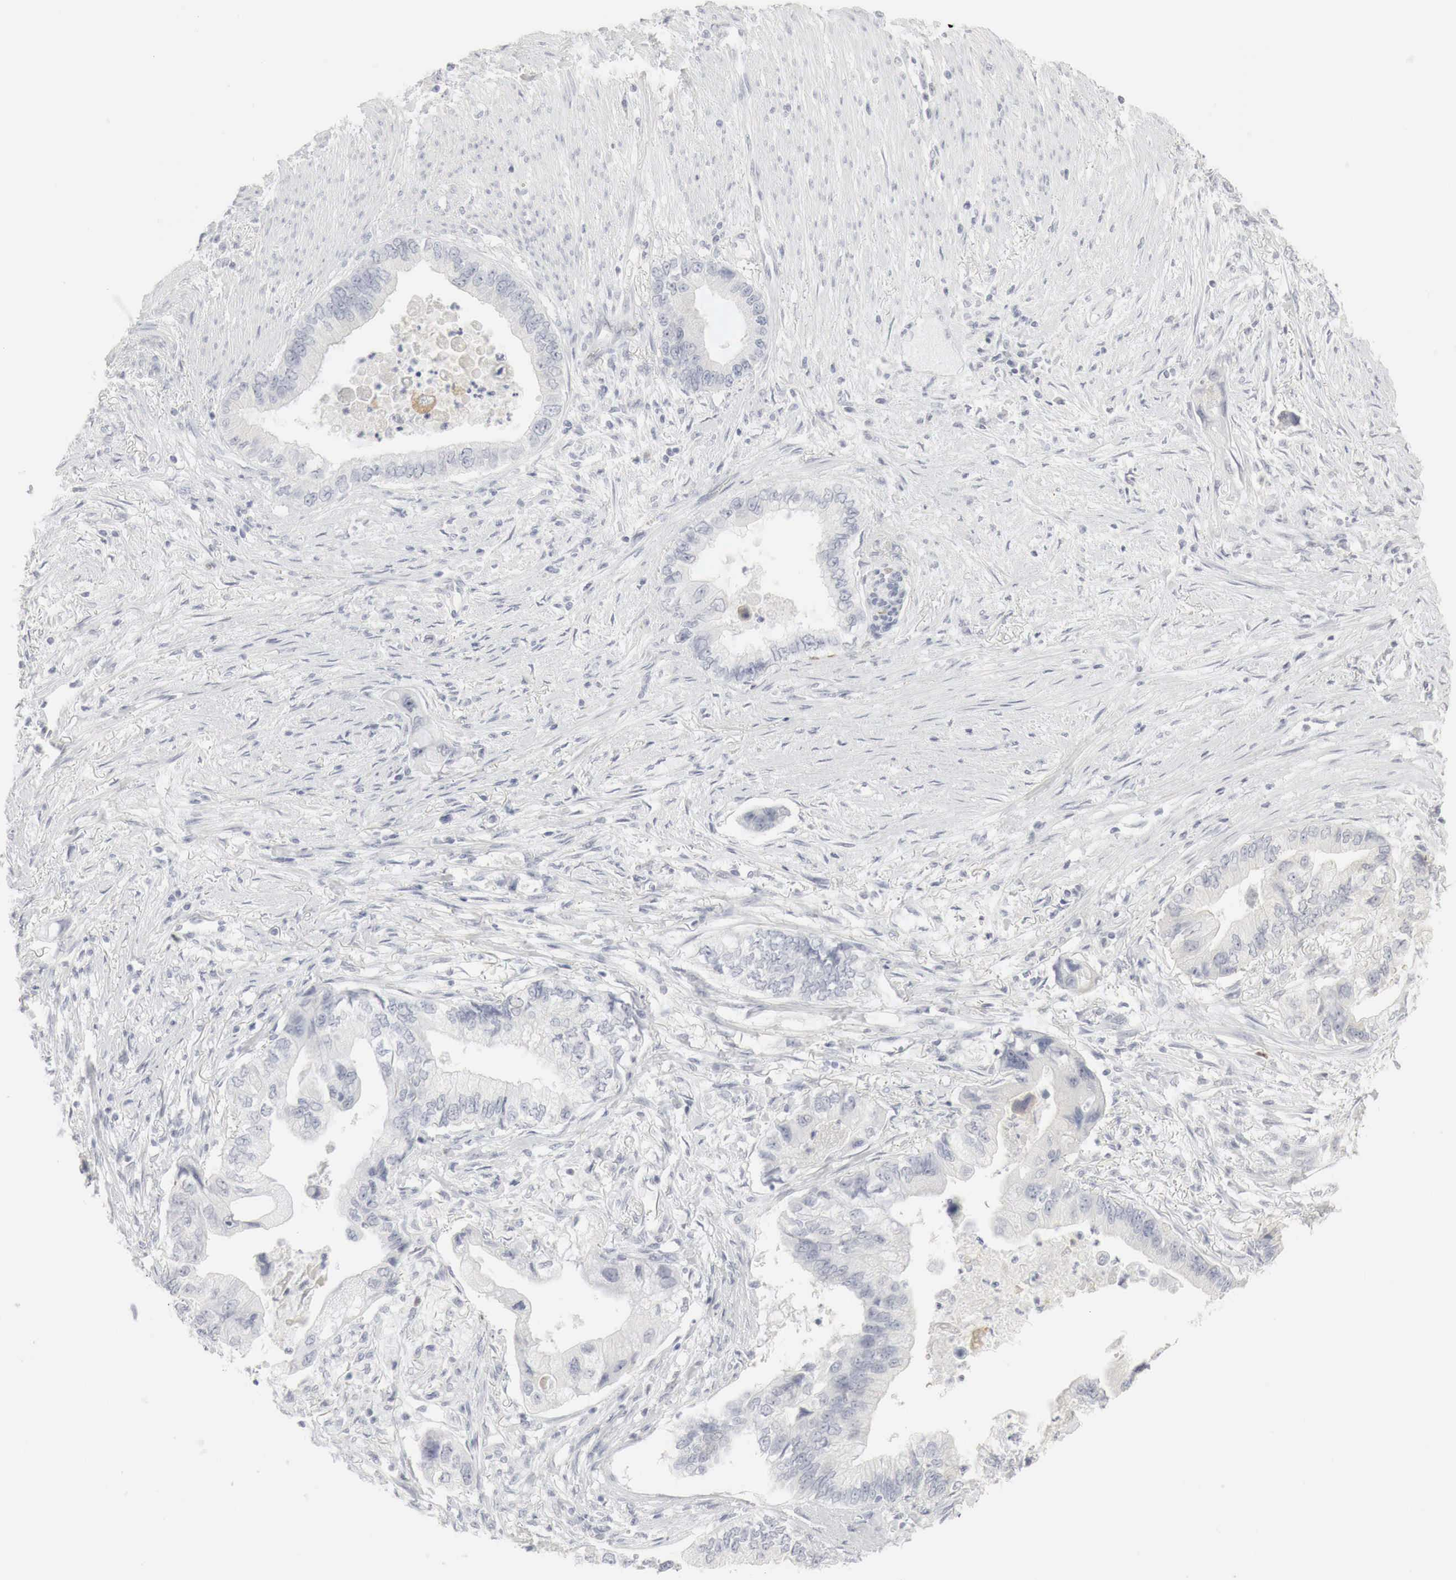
{"staining": {"intensity": "weak", "quantity": "<25%", "location": "cytoplasmic/membranous"}, "tissue": "pancreatic cancer", "cell_type": "Tumor cells", "image_type": "cancer", "snomed": [{"axis": "morphology", "description": "Adenocarcinoma, NOS"}, {"axis": "topography", "description": "Pancreas"}, {"axis": "topography", "description": "Stomach, upper"}], "caption": "This histopathology image is of pancreatic cancer (adenocarcinoma) stained with immunohistochemistry (IHC) to label a protein in brown with the nuclei are counter-stained blue. There is no expression in tumor cells. (Stains: DAB (3,3'-diaminobenzidine) IHC with hematoxylin counter stain, Microscopy: brightfield microscopy at high magnification).", "gene": "TP63", "patient": {"sex": "male", "age": 77}}